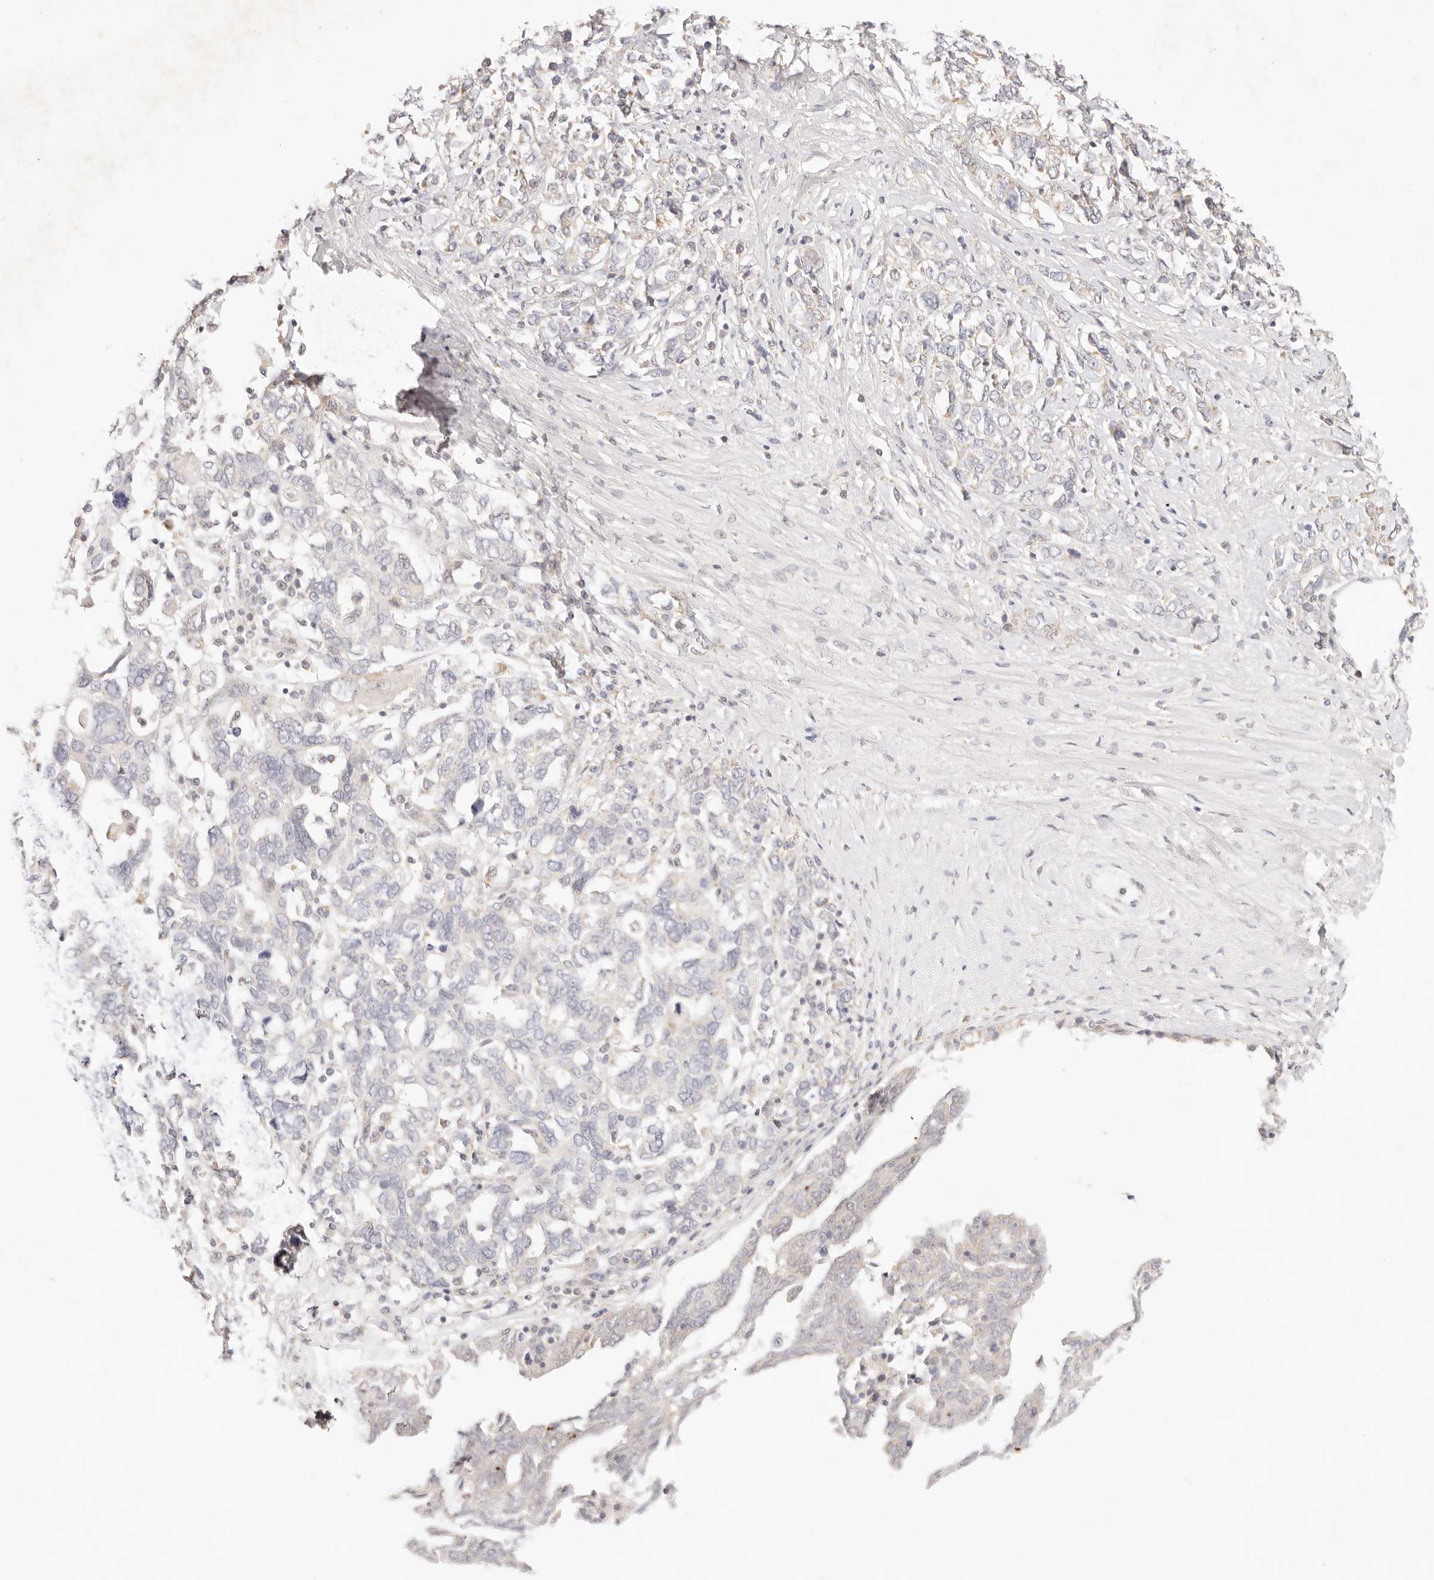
{"staining": {"intensity": "negative", "quantity": "none", "location": "none"}, "tissue": "ovarian cancer", "cell_type": "Tumor cells", "image_type": "cancer", "snomed": [{"axis": "morphology", "description": "Carcinoma, endometroid"}, {"axis": "topography", "description": "Ovary"}], "caption": "Ovarian cancer (endometroid carcinoma) was stained to show a protein in brown. There is no significant staining in tumor cells. Nuclei are stained in blue.", "gene": "GPR156", "patient": {"sex": "female", "age": 62}}